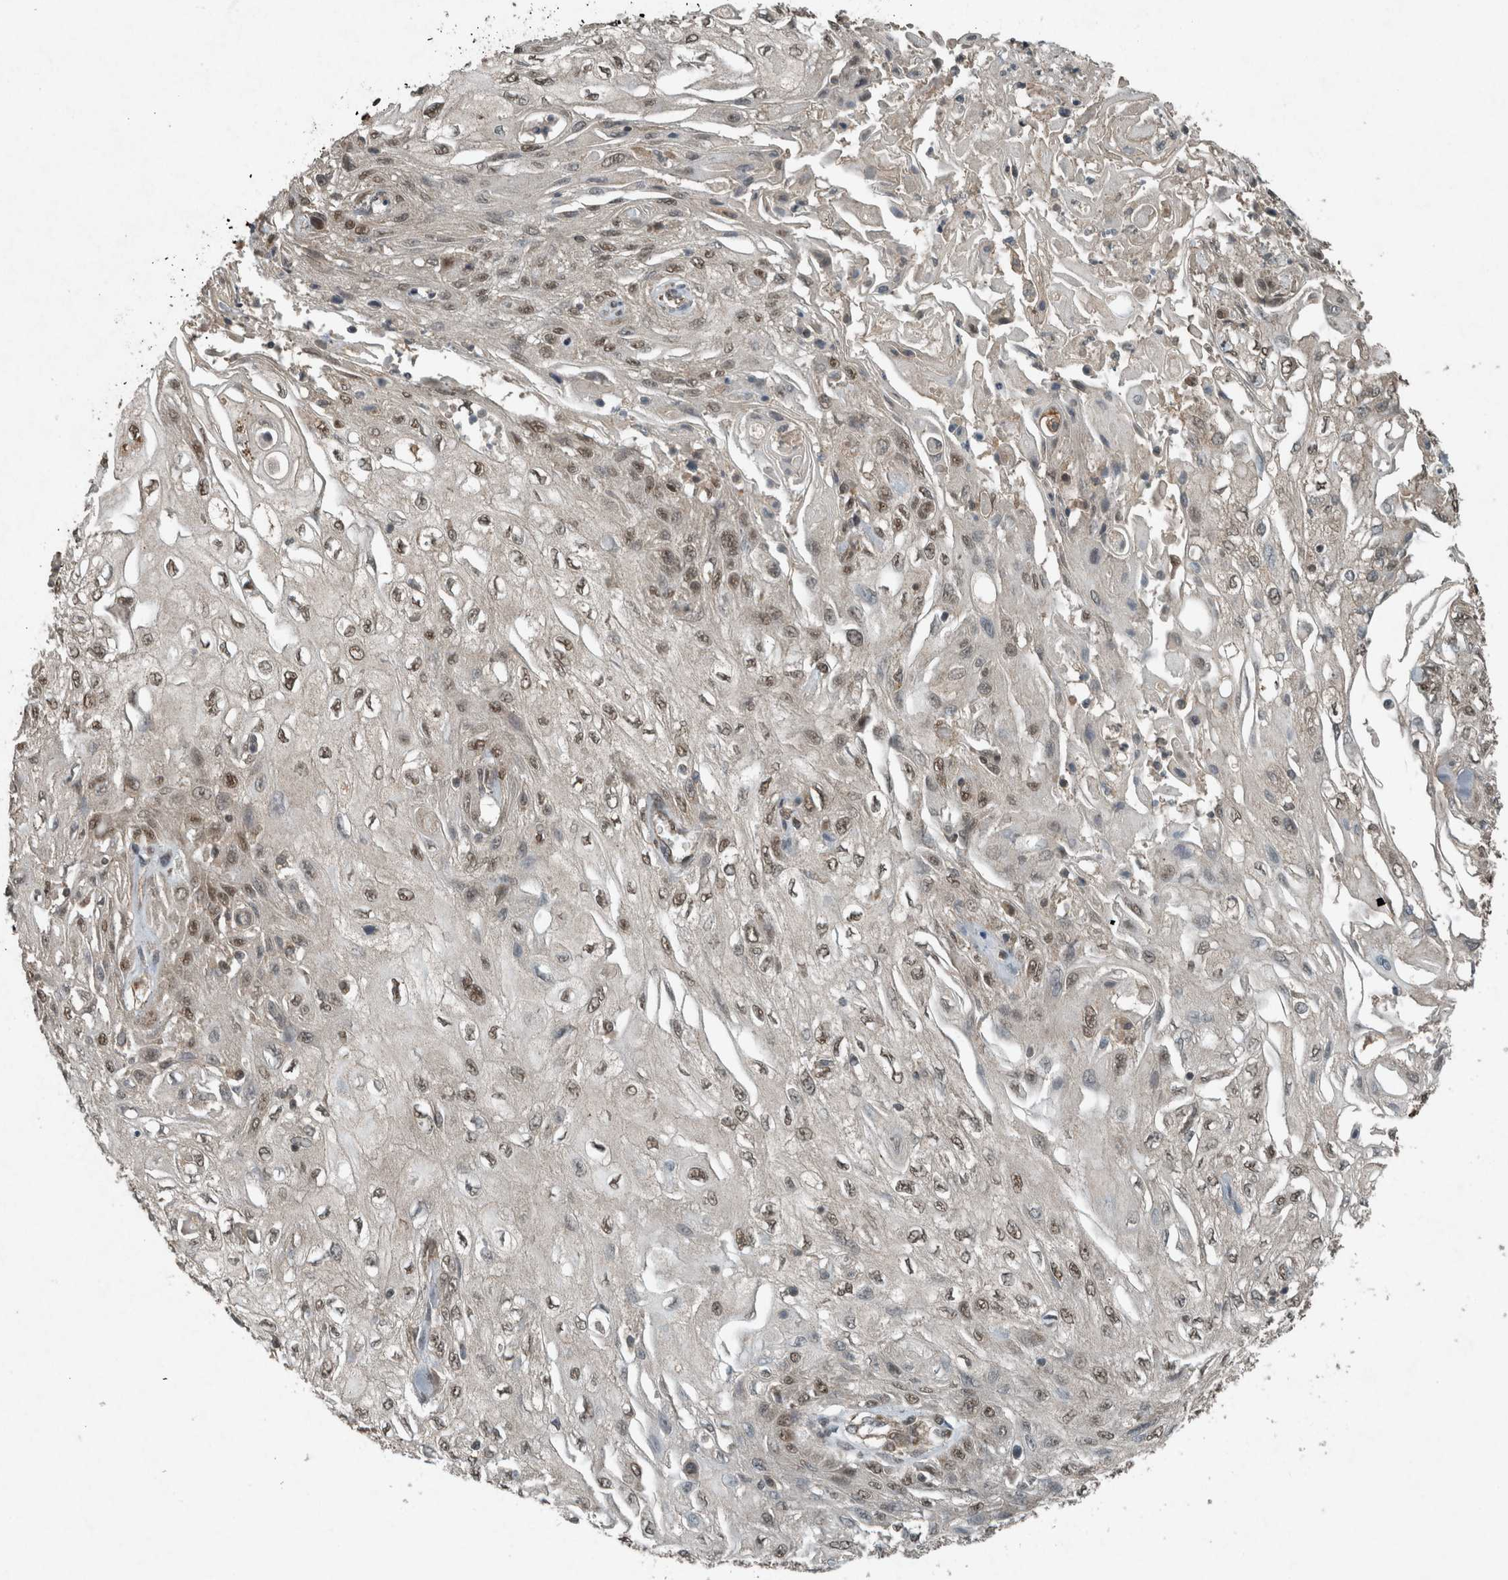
{"staining": {"intensity": "weak", "quantity": ">75%", "location": "nuclear"}, "tissue": "skin cancer", "cell_type": "Tumor cells", "image_type": "cancer", "snomed": [{"axis": "morphology", "description": "Squamous cell carcinoma, NOS"}, {"axis": "morphology", "description": "Squamous cell carcinoma, metastatic, NOS"}, {"axis": "topography", "description": "Skin"}, {"axis": "topography", "description": "Lymph node"}], "caption": "Immunohistochemistry micrograph of skin squamous cell carcinoma stained for a protein (brown), which reveals low levels of weak nuclear positivity in approximately >75% of tumor cells.", "gene": "ARHGEF12", "patient": {"sex": "male", "age": 75}}